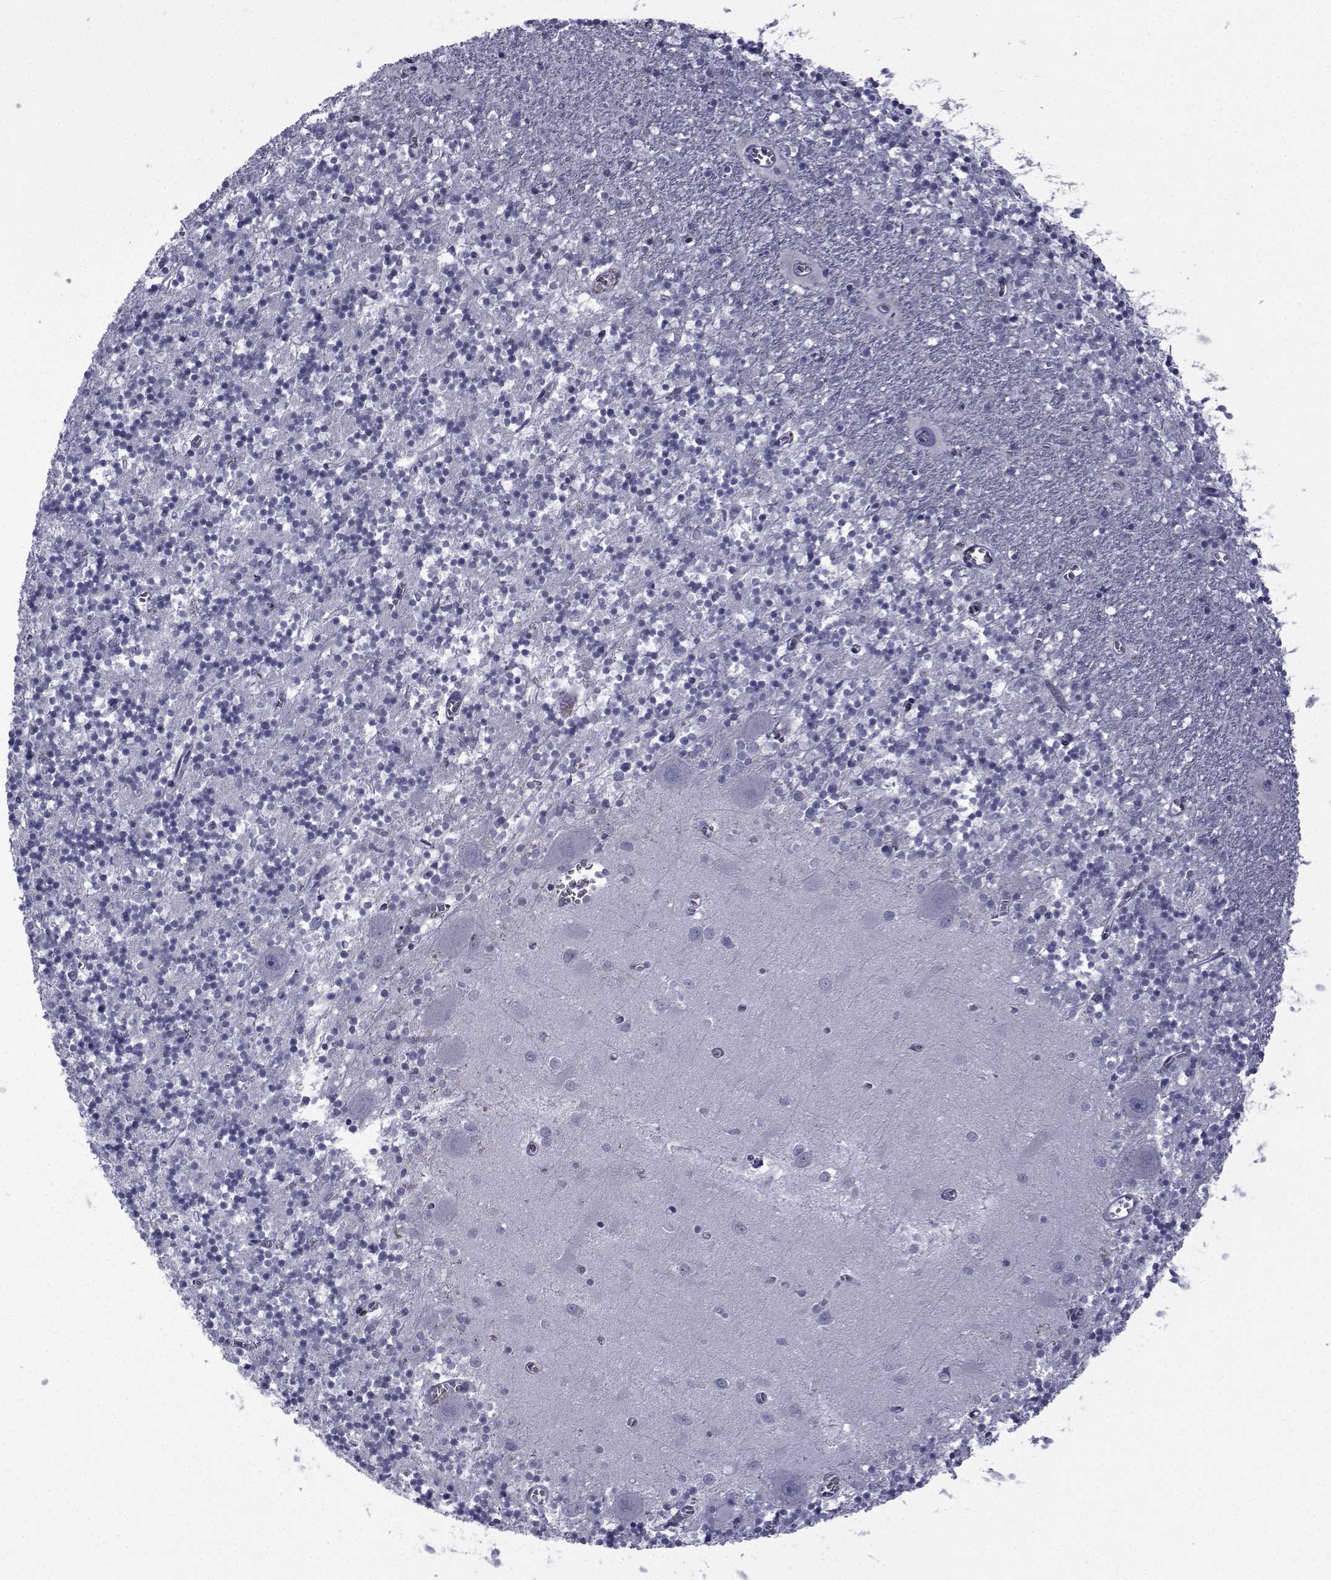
{"staining": {"intensity": "negative", "quantity": "none", "location": "none"}, "tissue": "cerebellum", "cell_type": "Cells in granular layer", "image_type": "normal", "snomed": [{"axis": "morphology", "description": "Normal tissue, NOS"}, {"axis": "topography", "description": "Cerebellum"}], "caption": "Immunohistochemistry histopathology image of unremarkable cerebellum: cerebellum stained with DAB displays no significant protein staining in cells in granular layer.", "gene": "PDE6G", "patient": {"sex": "female", "age": 64}}